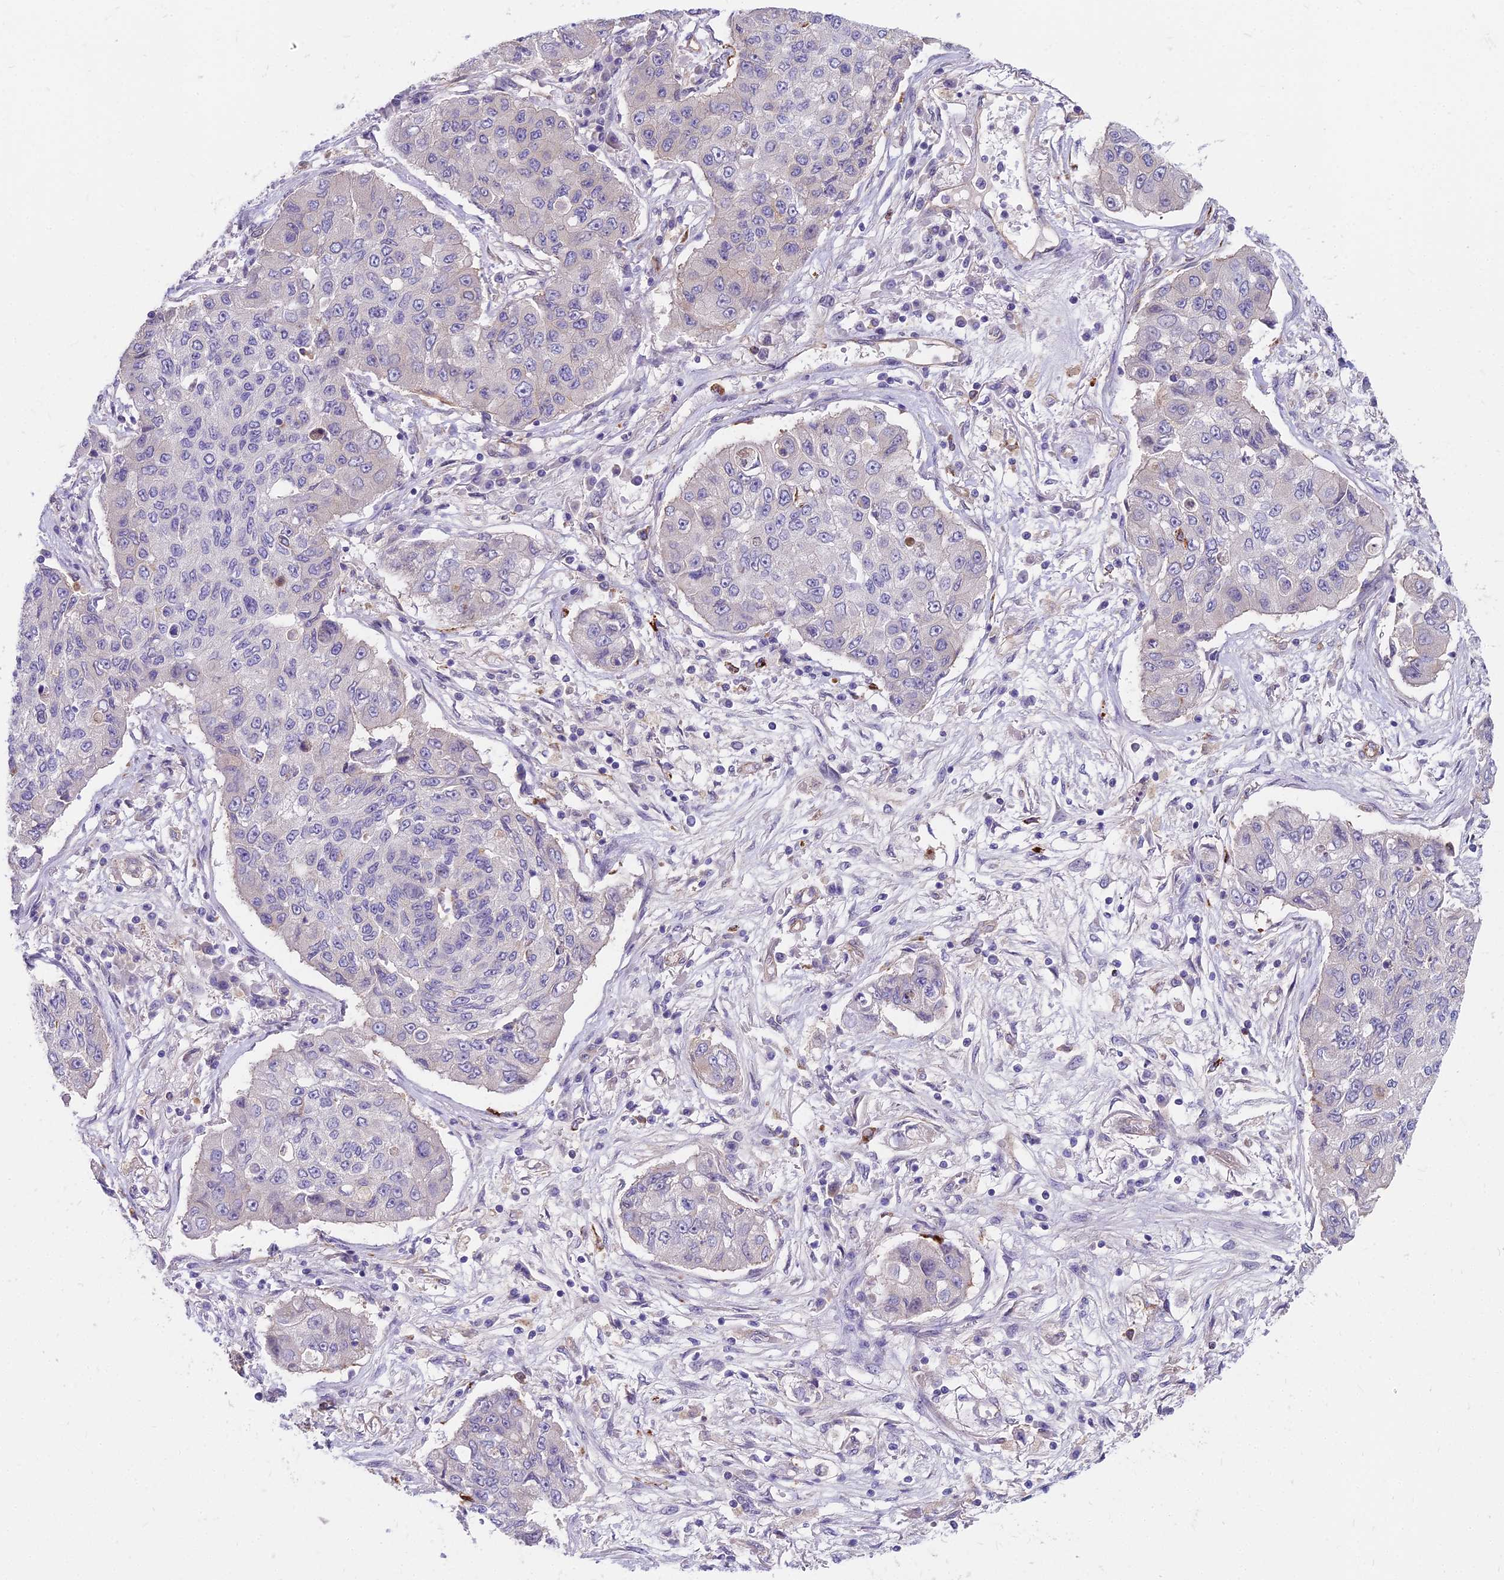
{"staining": {"intensity": "negative", "quantity": "none", "location": "none"}, "tissue": "lung cancer", "cell_type": "Tumor cells", "image_type": "cancer", "snomed": [{"axis": "morphology", "description": "Squamous cell carcinoma, NOS"}, {"axis": "topography", "description": "Lung"}], "caption": "Immunohistochemical staining of human squamous cell carcinoma (lung) exhibits no significant expression in tumor cells.", "gene": "HLA-DOA", "patient": {"sex": "male", "age": 74}}